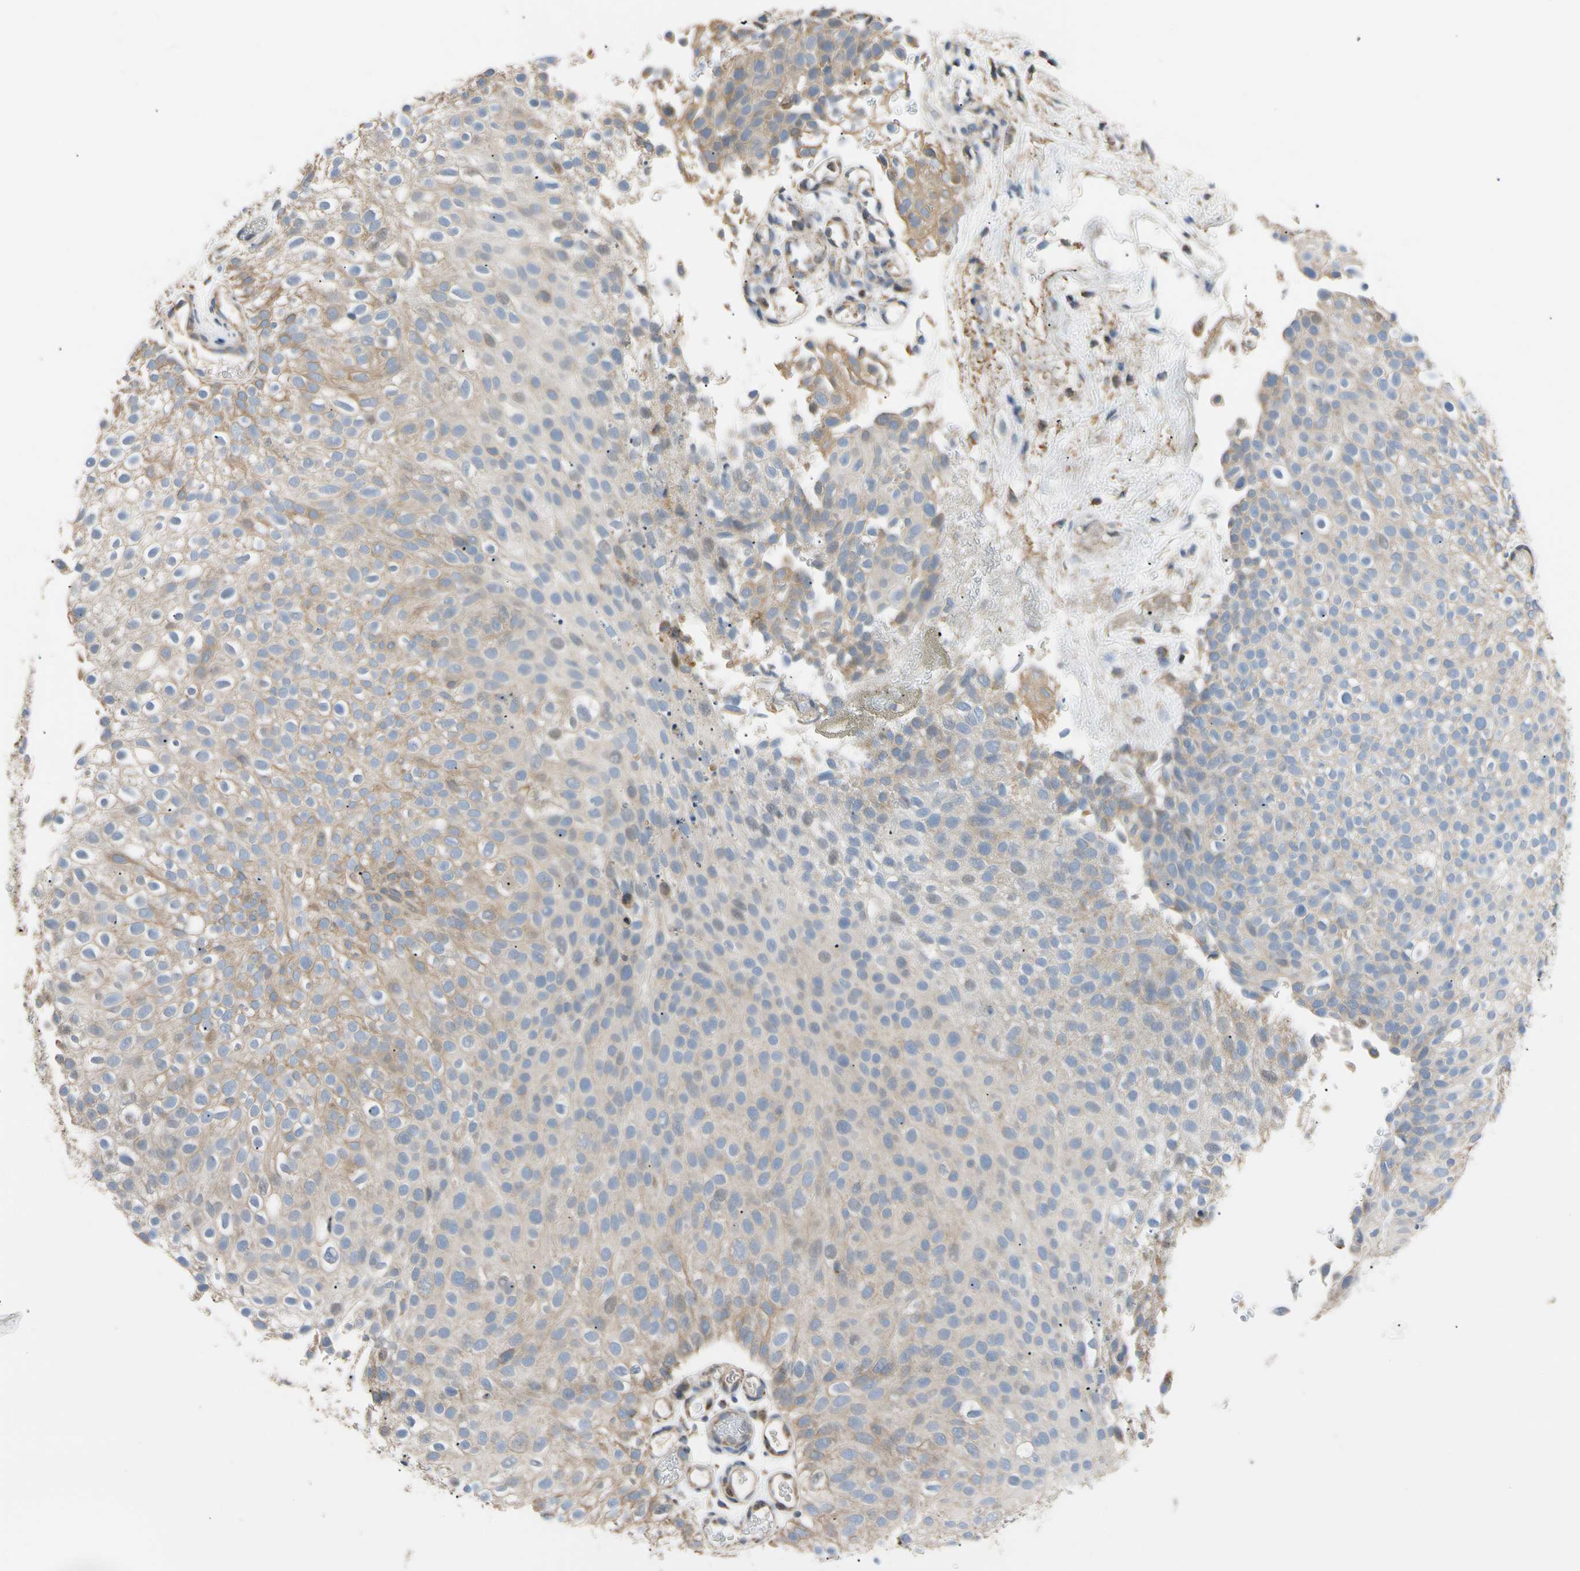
{"staining": {"intensity": "weak", "quantity": "25%-75%", "location": "cytoplasmic/membranous"}, "tissue": "urothelial cancer", "cell_type": "Tumor cells", "image_type": "cancer", "snomed": [{"axis": "morphology", "description": "Urothelial carcinoma, Low grade"}, {"axis": "topography", "description": "Urinary bladder"}], "caption": "This image demonstrates urothelial carcinoma (low-grade) stained with immunohistochemistry (IHC) to label a protein in brown. The cytoplasmic/membranous of tumor cells show weak positivity for the protein. Nuclei are counter-stained blue.", "gene": "PLGRKT", "patient": {"sex": "male", "age": 78}}